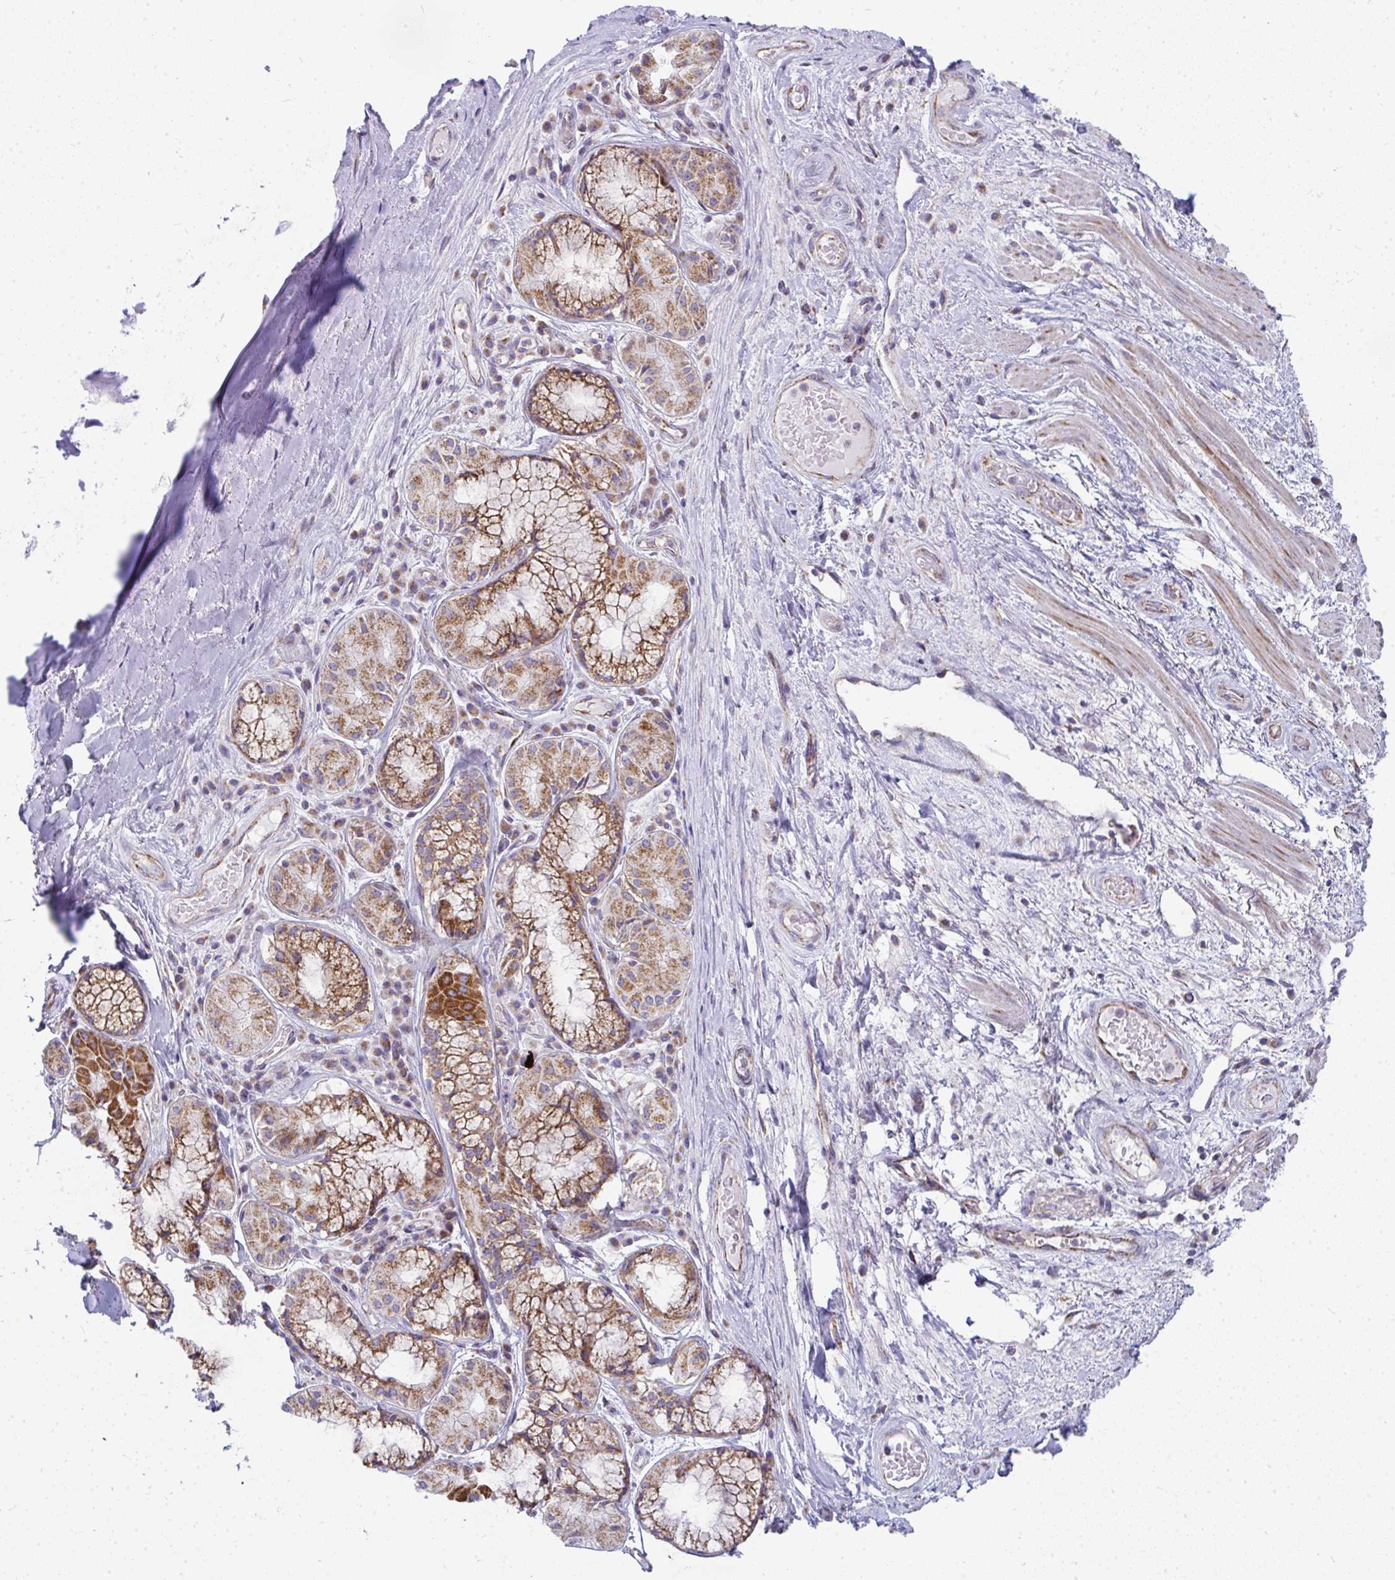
{"staining": {"intensity": "negative", "quantity": "none", "location": "none"}, "tissue": "adipose tissue", "cell_type": "Adipocytes", "image_type": "normal", "snomed": [{"axis": "morphology", "description": "Normal tissue, NOS"}, {"axis": "topography", "description": "Cartilage tissue"}, {"axis": "topography", "description": "Bronchus"}], "caption": "This photomicrograph is of benign adipose tissue stained with immunohistochemistry to label a protein in brown with the nuclei are counter-stained blue. There is no expression in adipocytes.", "gene": "FAHD1", "patient": {"sex": "male", "age": 64}}